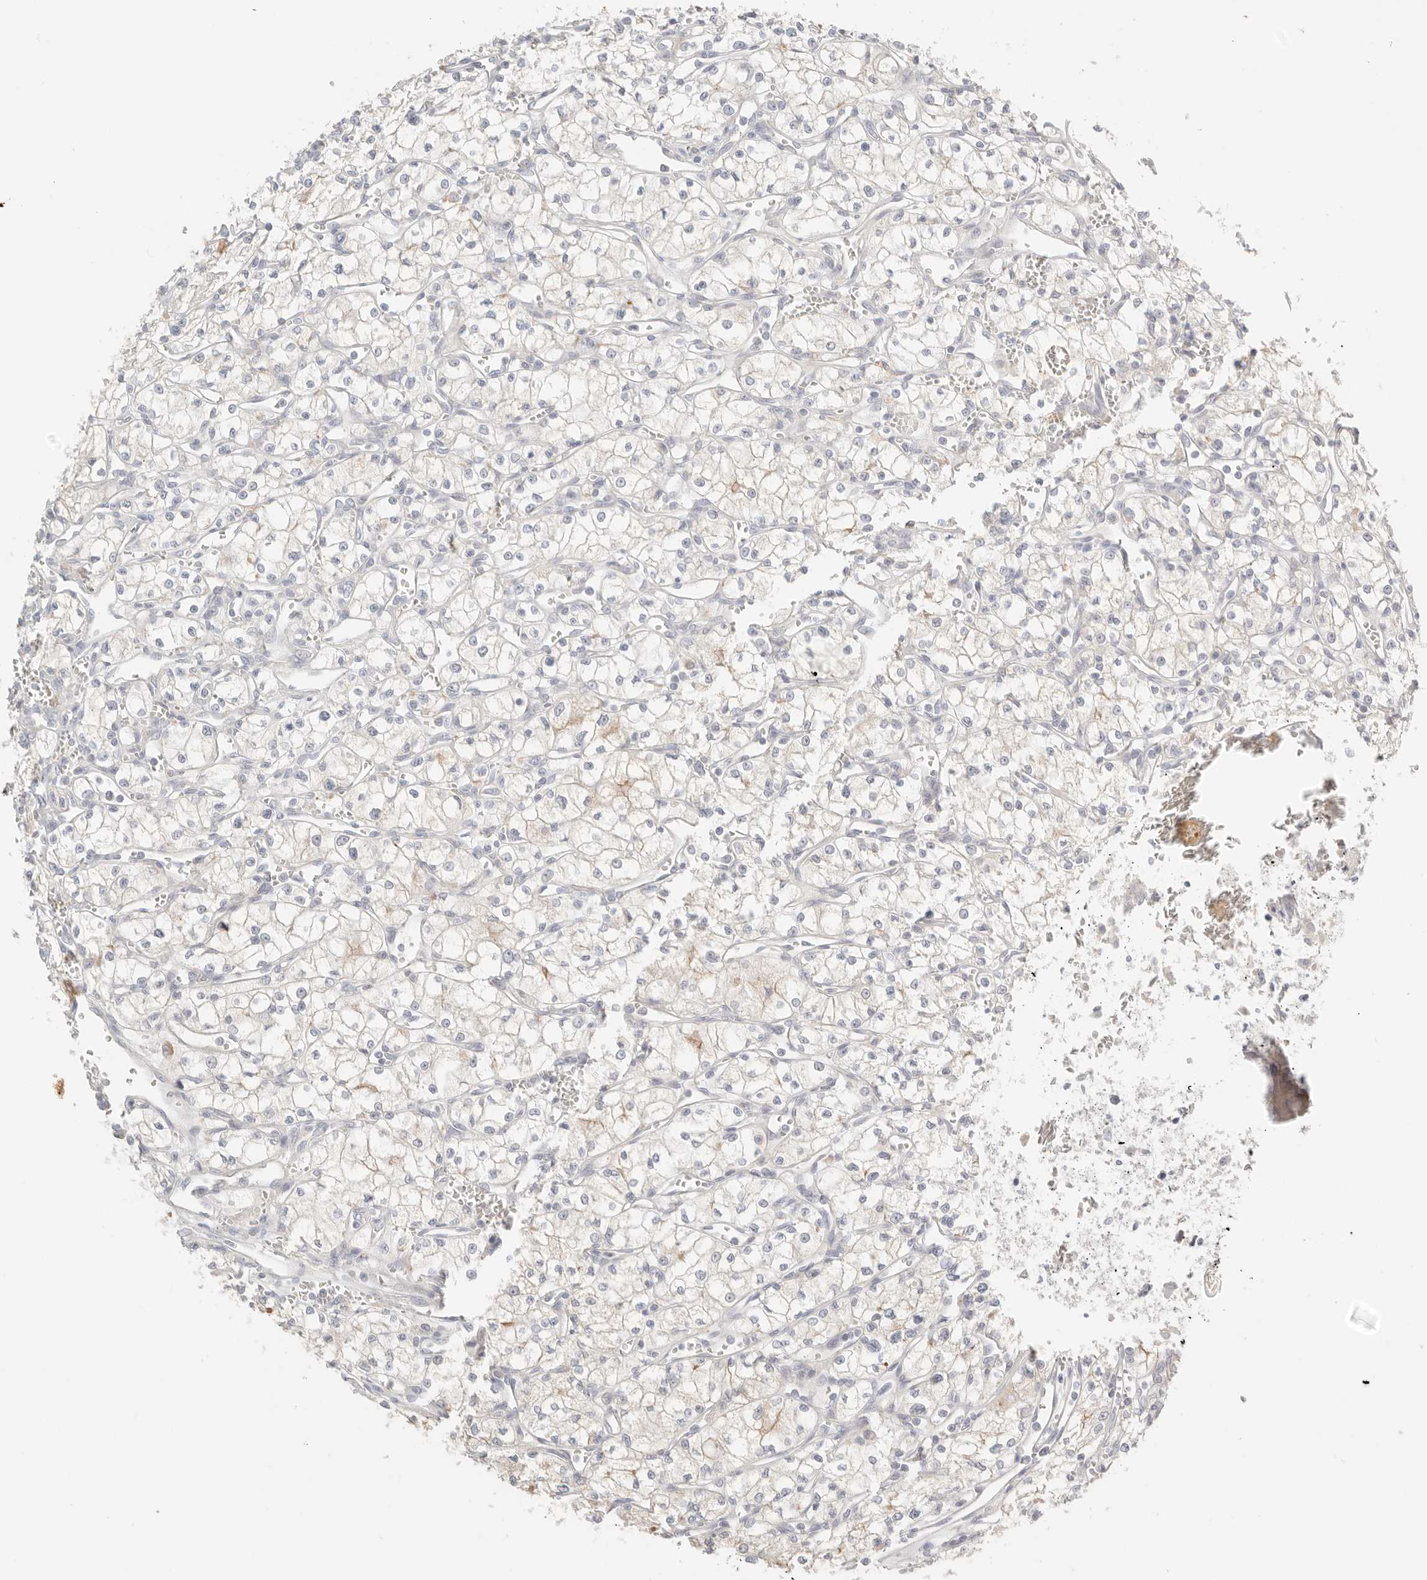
{"staining": {"intensity": "negative", "quantity": "none", "location": "none"}, "tissue": "renal cancer", "cell_type": "Tumor cells", "image_type": "cancer", "snomed": [{"axis": "morphology", "description": "Adenocarcinoma, NOS"}, {"axis": "topography", "description": "Kidney"}], "caption": "This is an IHC image of human renal cancer. There is no staining in tumor cells.", "gene": "CEP120", "patient": {"sex": "male", "age": 59}}